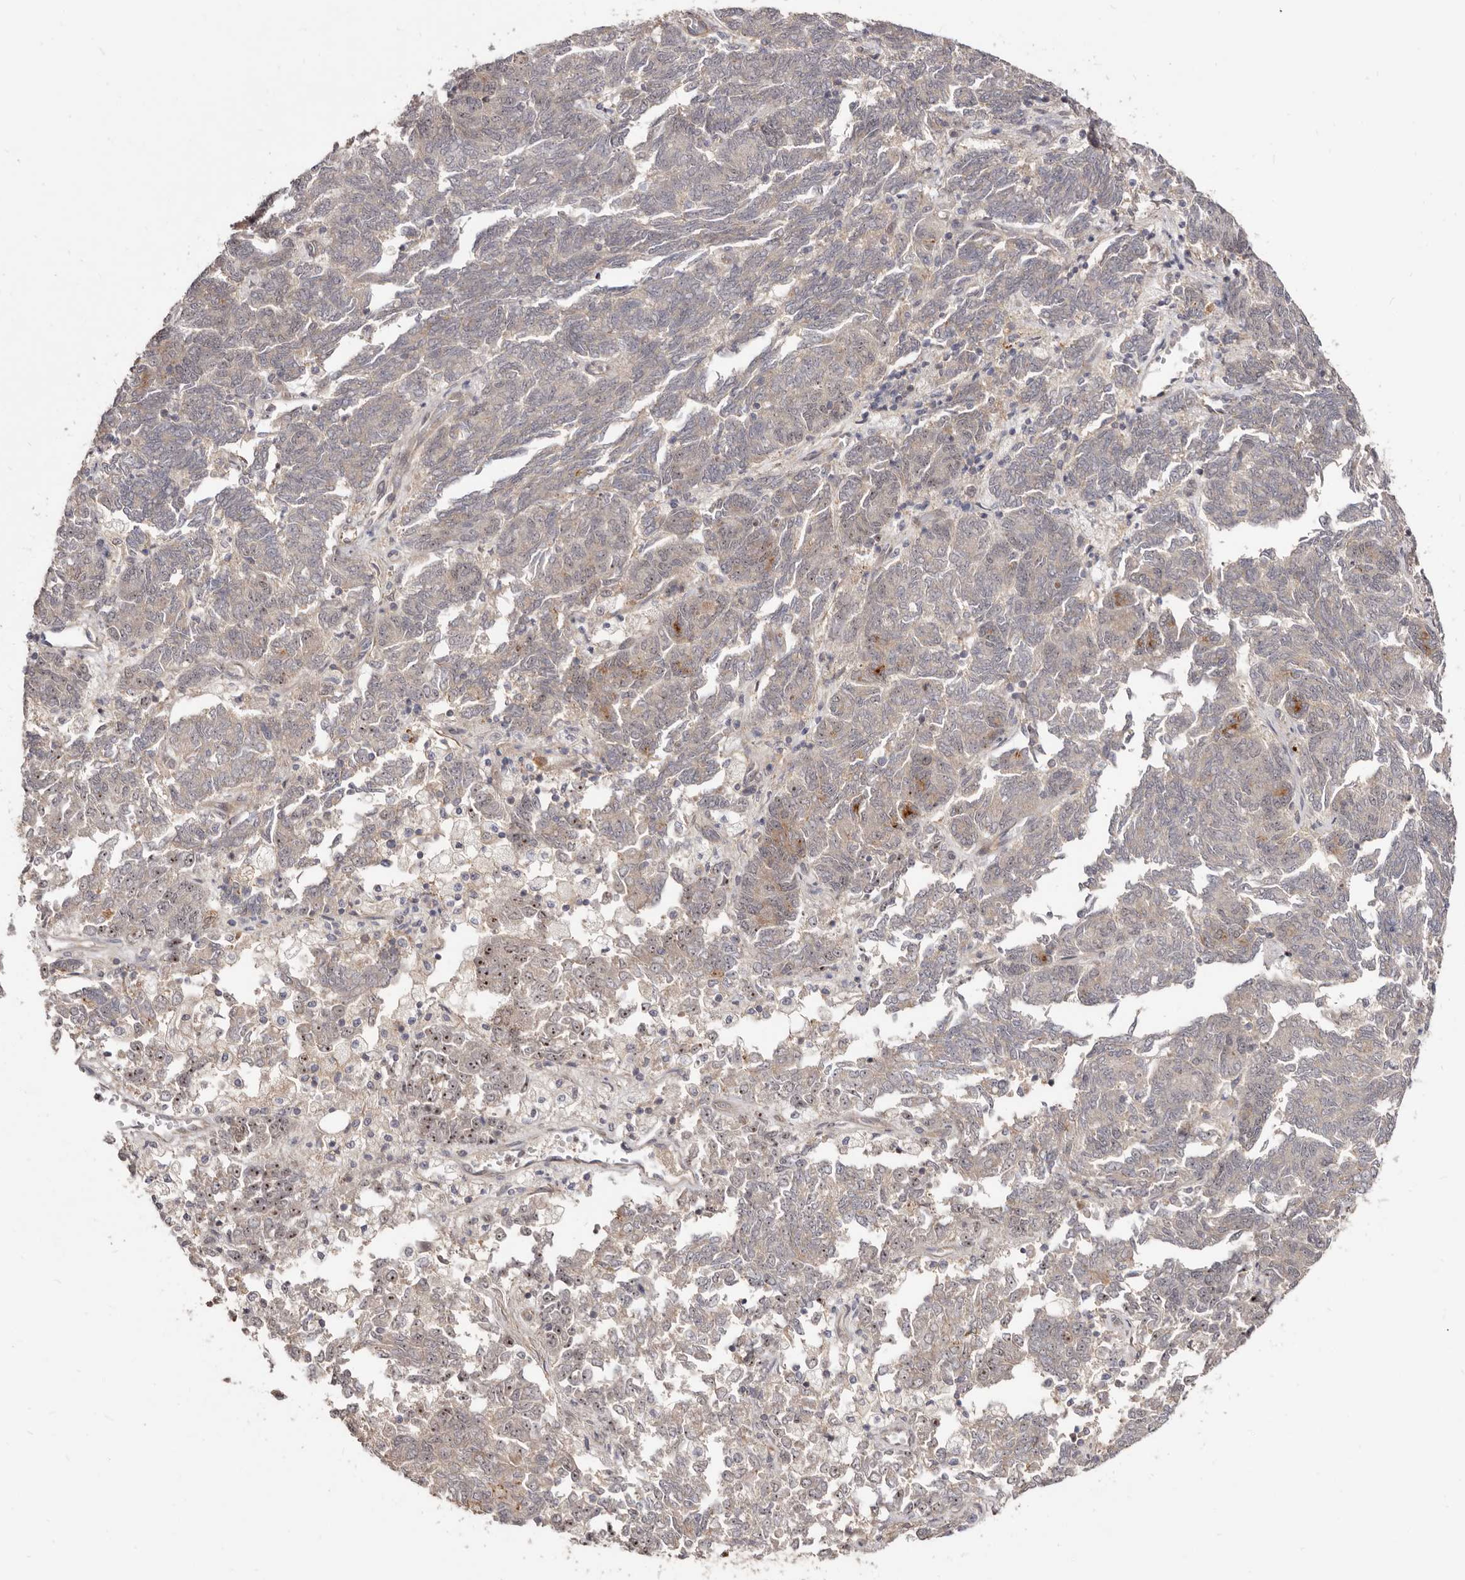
{"staining": {"intensity": "weak", "quantity": "<25%", "location": "cytoplasmic/membranous"}, "tissue": "endometrial cancer", "cell_type": "Tumor cells", "image_type": "cancer", "snomed": [{"axis": "morphology", "description": "Adenocarcinoma, NOS"}, {"axis": "topography", "description": "Endometrium"}], "caption": "Adenocarcinoma (endometrial) stained for a protein using IHC demonstrates no staining tumor cells.", "gene": "GPATCH4", "patient": {"sex": "female", "age": 80}}